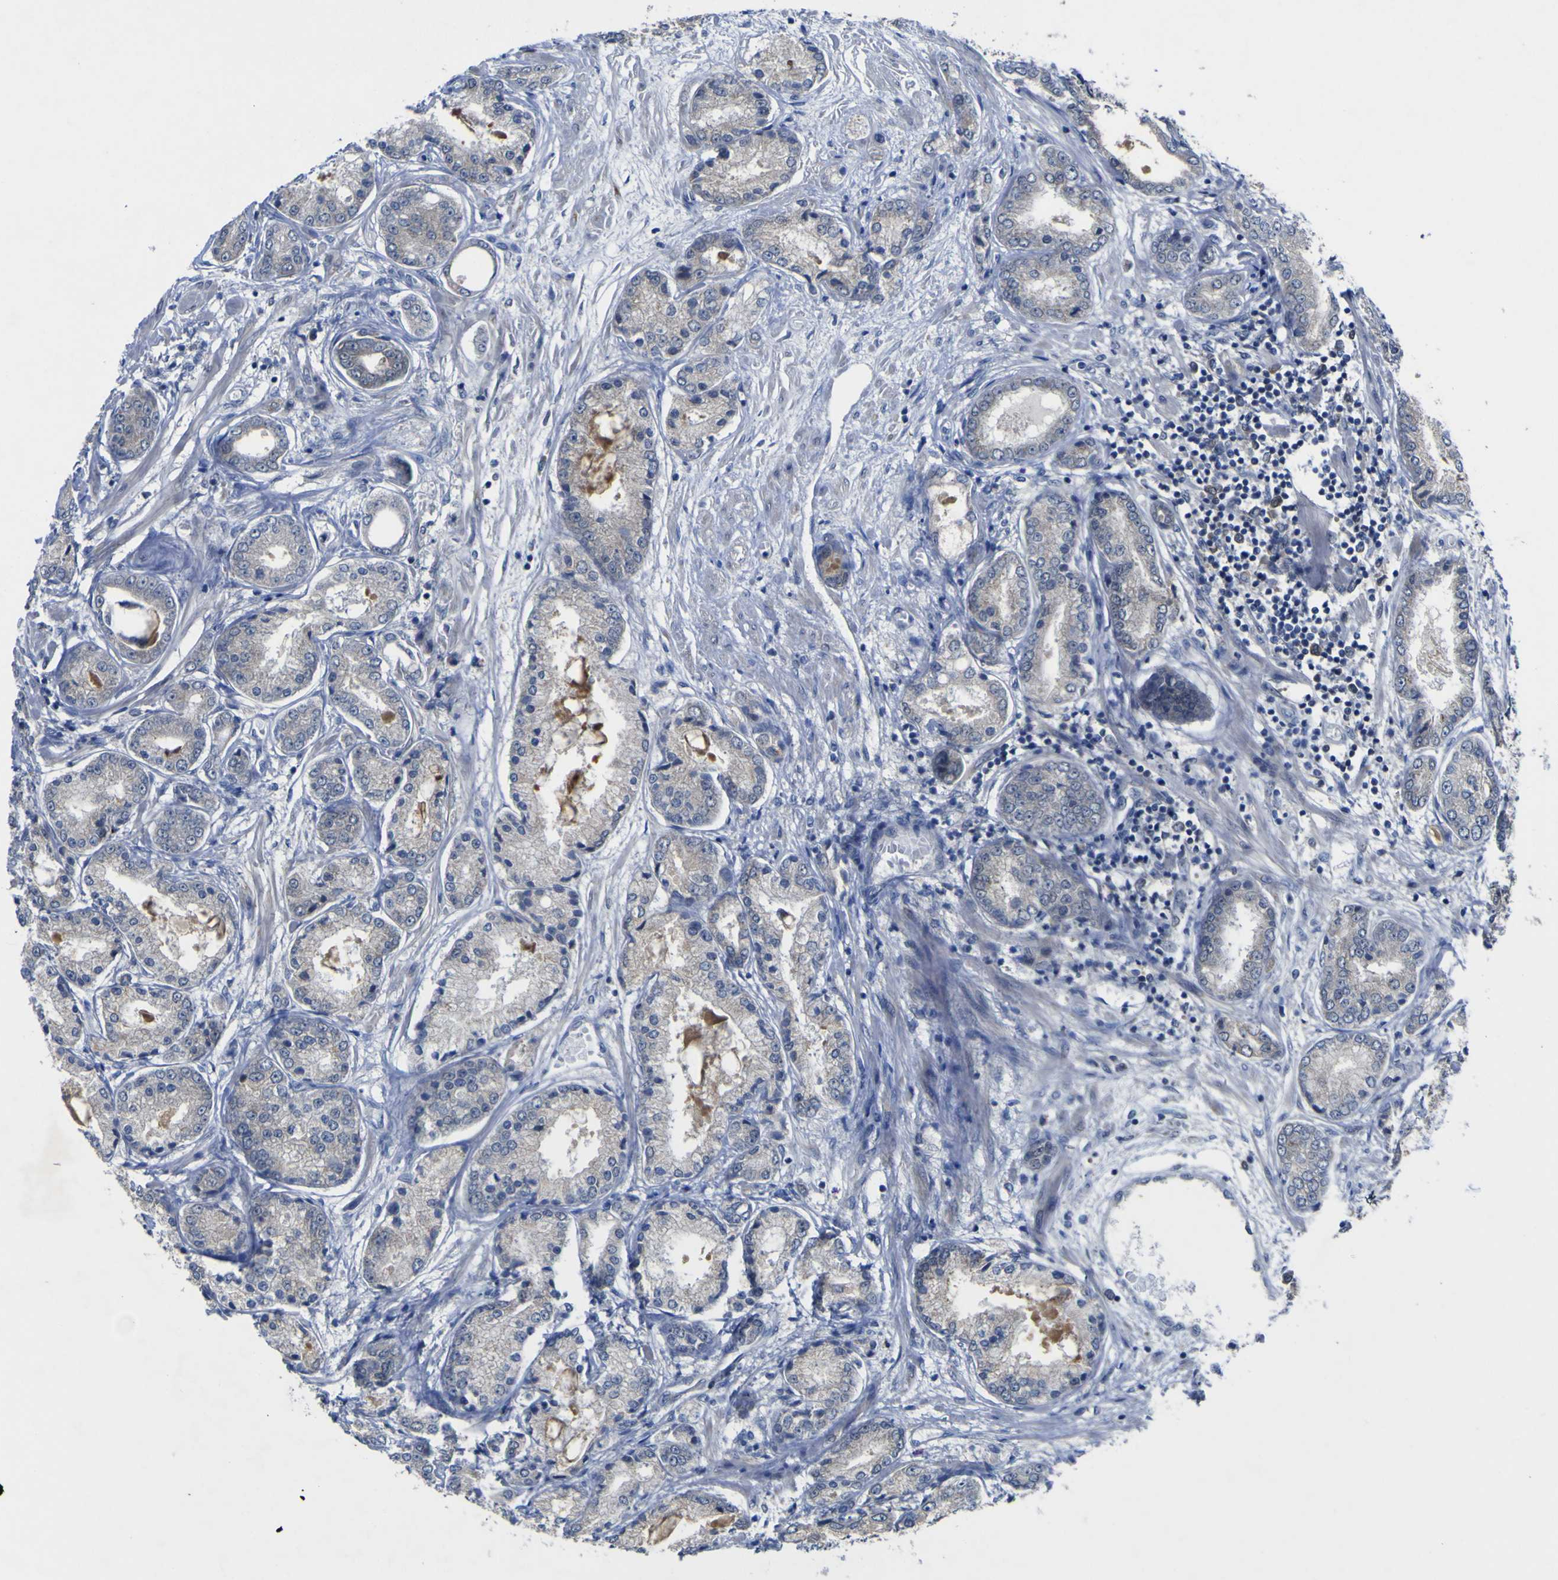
{"staining": {"intensity": "negative", "quantity": "none", "location": "none"}, "tissue": "prostate cancer", "cell_type": "Tumor cells", "image_type": "cancer", "snomed": [{"axis": "morphology", "description": "Adenocarcinoma, High grade"}, {"axis": "topography", "description": "Prostate"}], "caption": "Prostate cancer (adenocarcinoma (high-grade)) stained for a protein using immunohistochemistry (IHC) displays no expression tumor cells.", "gene": "TNFRSF11A", "patient": {"sex": "male", "age": 59}}